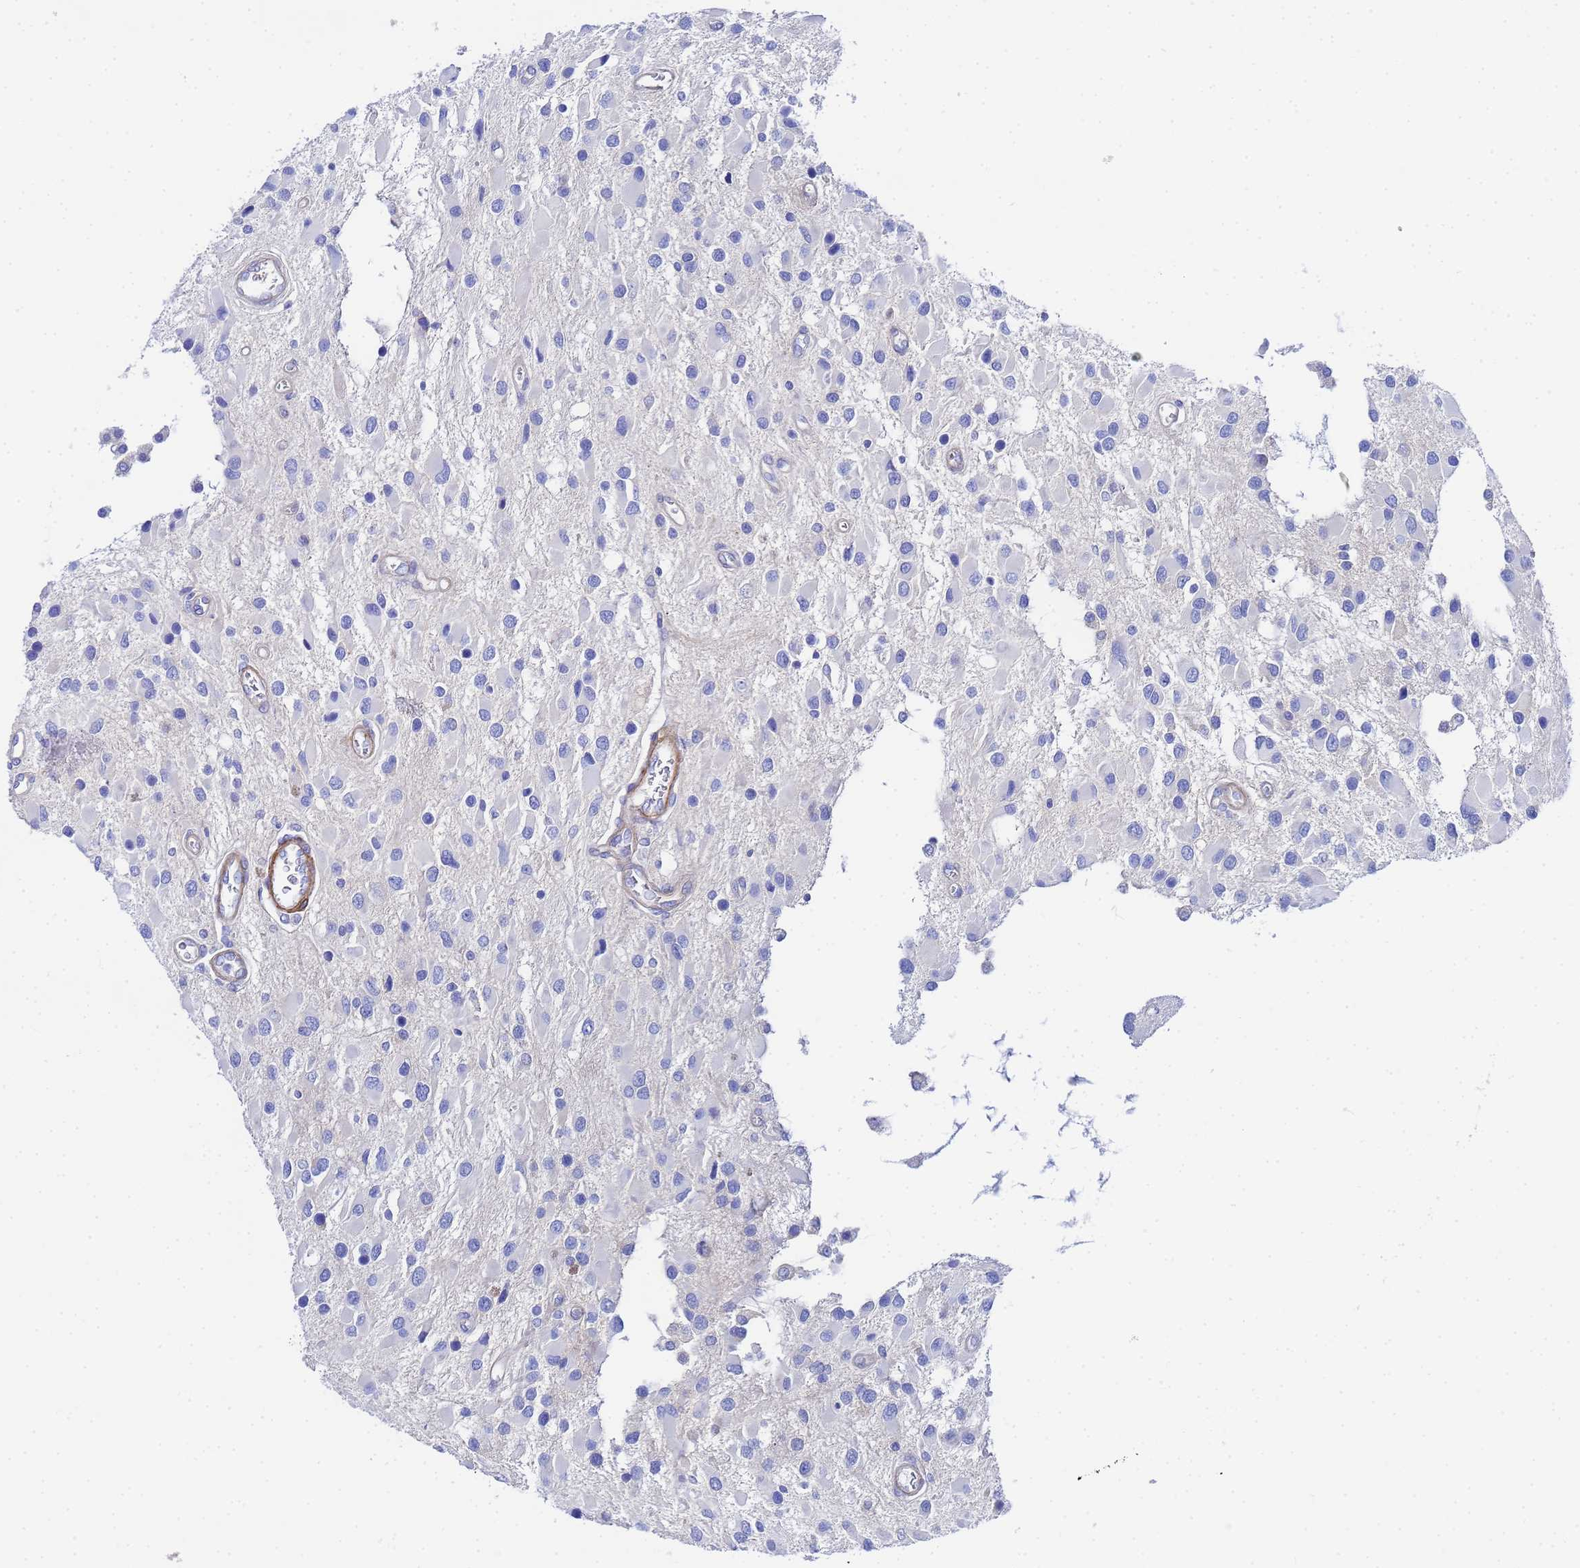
{"staining": {"intensity": "negative", "quantity": "none", "location": "none"}, "tissue": "glioma", "cell_type": "Tumor cells", "image_type": "cancer", "snomed": [{"axis": "morphology", "description": "Glioma, malignant, High grade"}, {"axis": "topography", "description": "Brain"}], "caption": "Immunohistochemistry image of glioma stained for a protein (brown), which displays no expression in tumor cells. (DAB (3,3'-diaminobenzidine) immunohistochemistry visualized using brightfield microscopy, high magnification).", "gene": "RAB39B", "patient": {"sex": "male", "age": 53}}